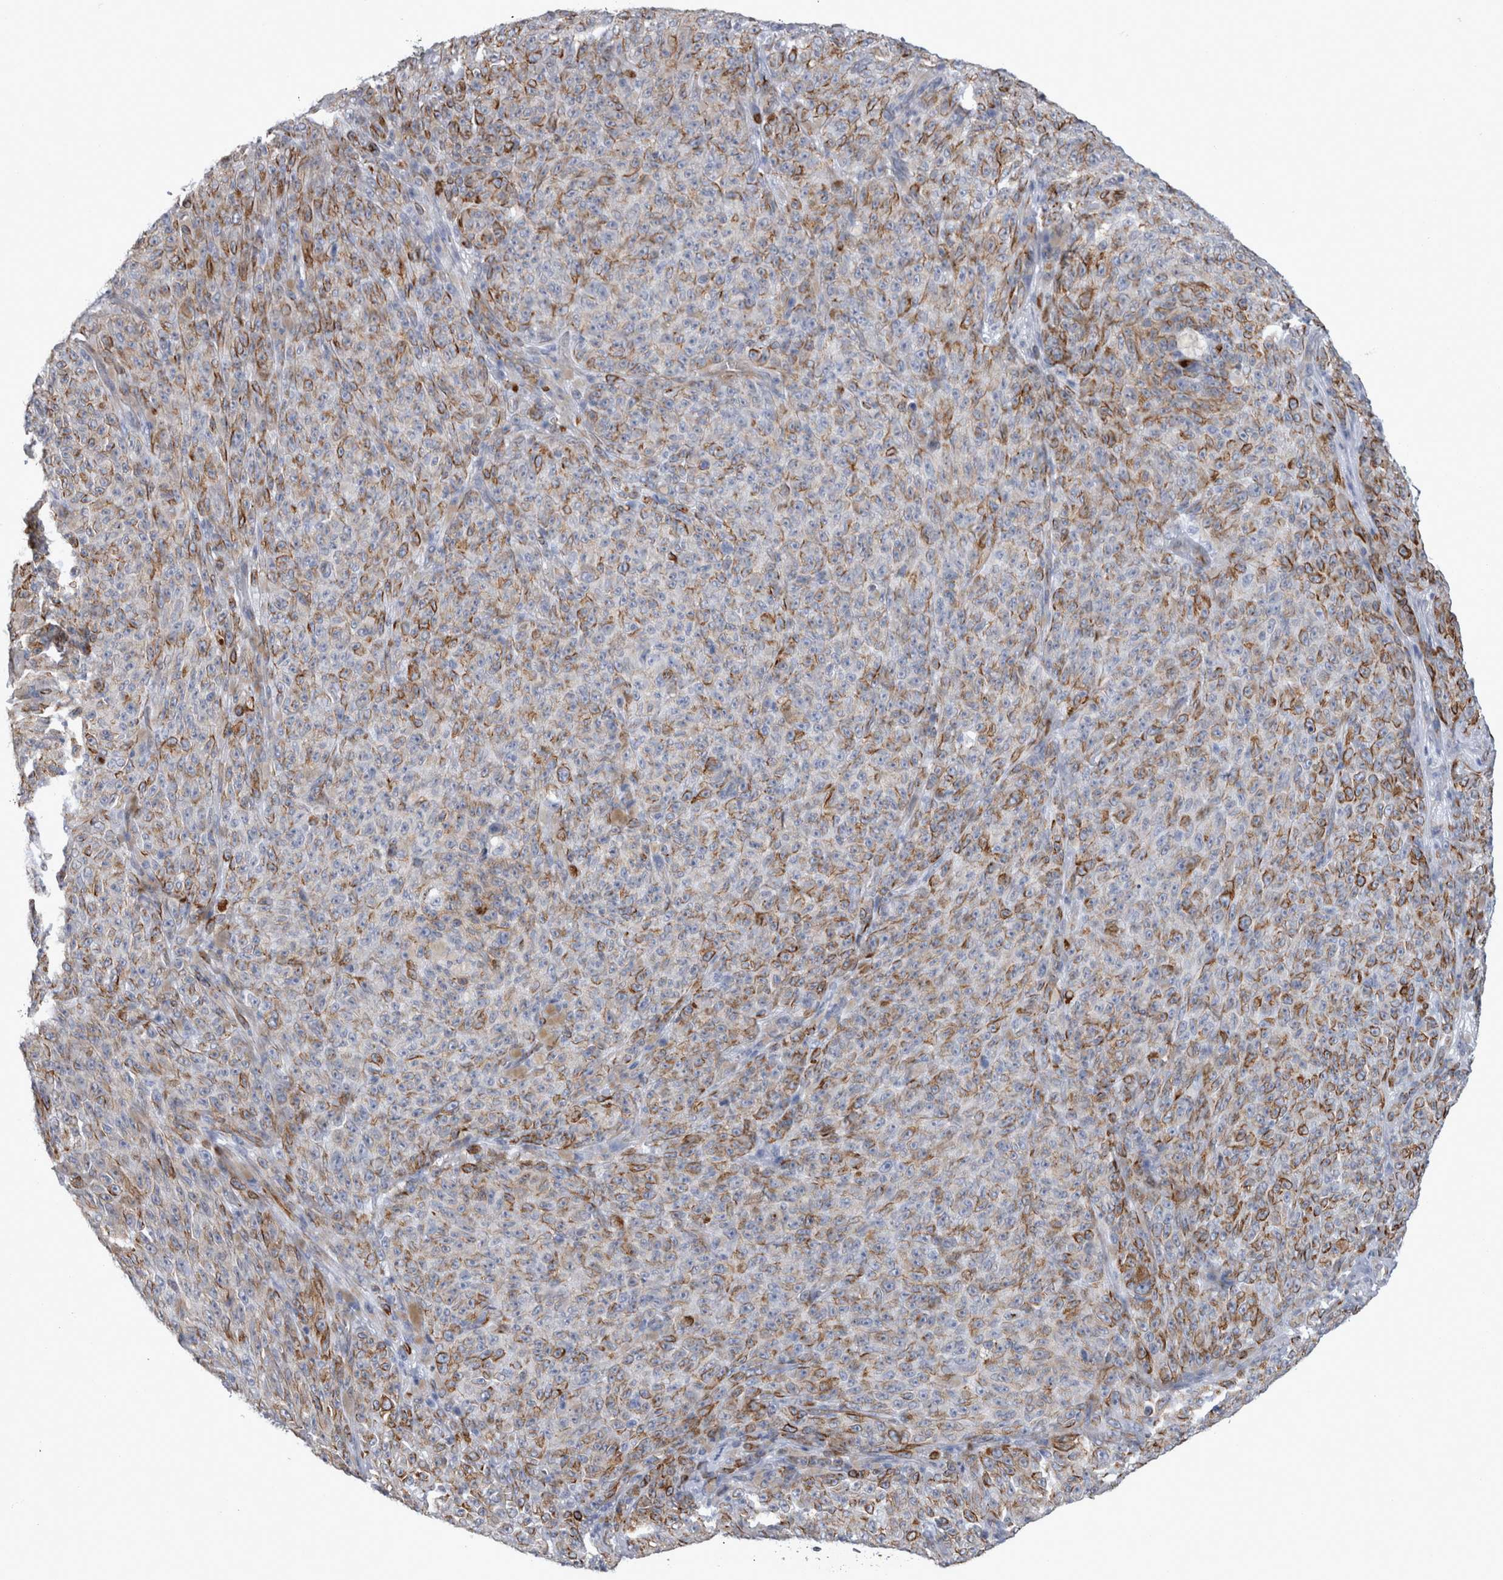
{"staining": {"intensity": "strong", "quantity": "<25%", "location": "cytoplasmic/membranous"}, "tissue": "melanoma", "cell_type": "Tumor cells", "image_type": "cancer", "snomed": [{"axis": "morphology", "description": "Malignant melanoma, NOS"}, {"axis": "topography", "description": "Skin"}], "caption": "This micrograph displays melanoma stained with immunohistochemistry (IHC) to label a protein in brown. The cytoplasmic/membranous of tumor cells show strong positivity for the protein. Nuclei are counter-stained blue.", "gene": "VWDE", "patient": {"sex": "female", "age": 82}}